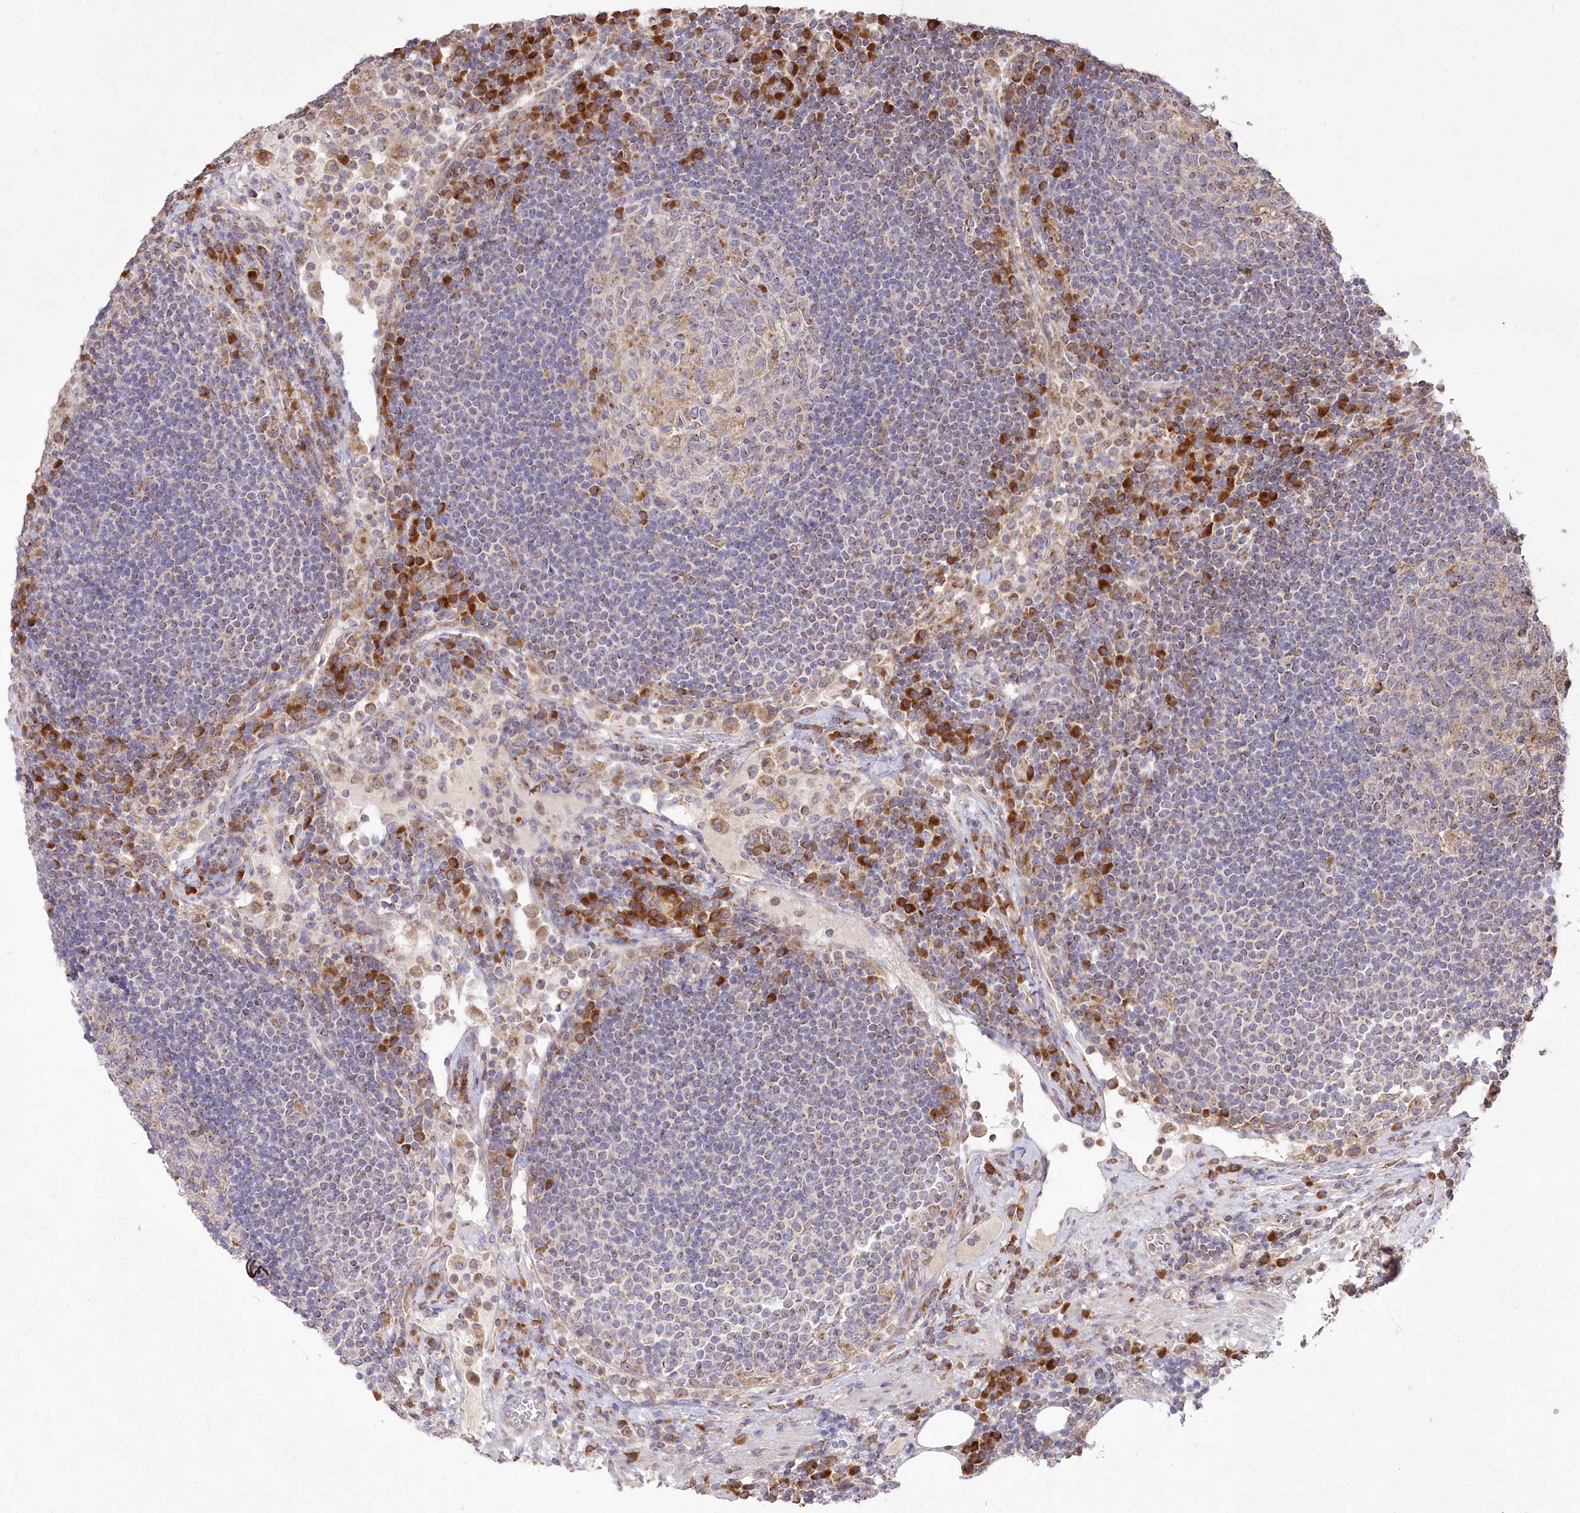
{"staining": {"intensity": "moderate", "quantity": "<25%", "location": "cytoplasmic/membranous"}, "tissue": "lymph node", "cell_type": "Germinal center cells", "image_type": "normal", "snomed": [{"axis": "morphology", "description": "Normal tissue, NOS"}, {"axis": "topography", "description": "Lymph node"}], "caption": "Approximately <25% of germinal center cells in unremarkable lymph node demonstrate moderate cytoplasmic/membranous protein expression as visualized by brown immunohistochemical staining.", "gene": "STT3B", "patient": {"sex": "female", "age": 53}}